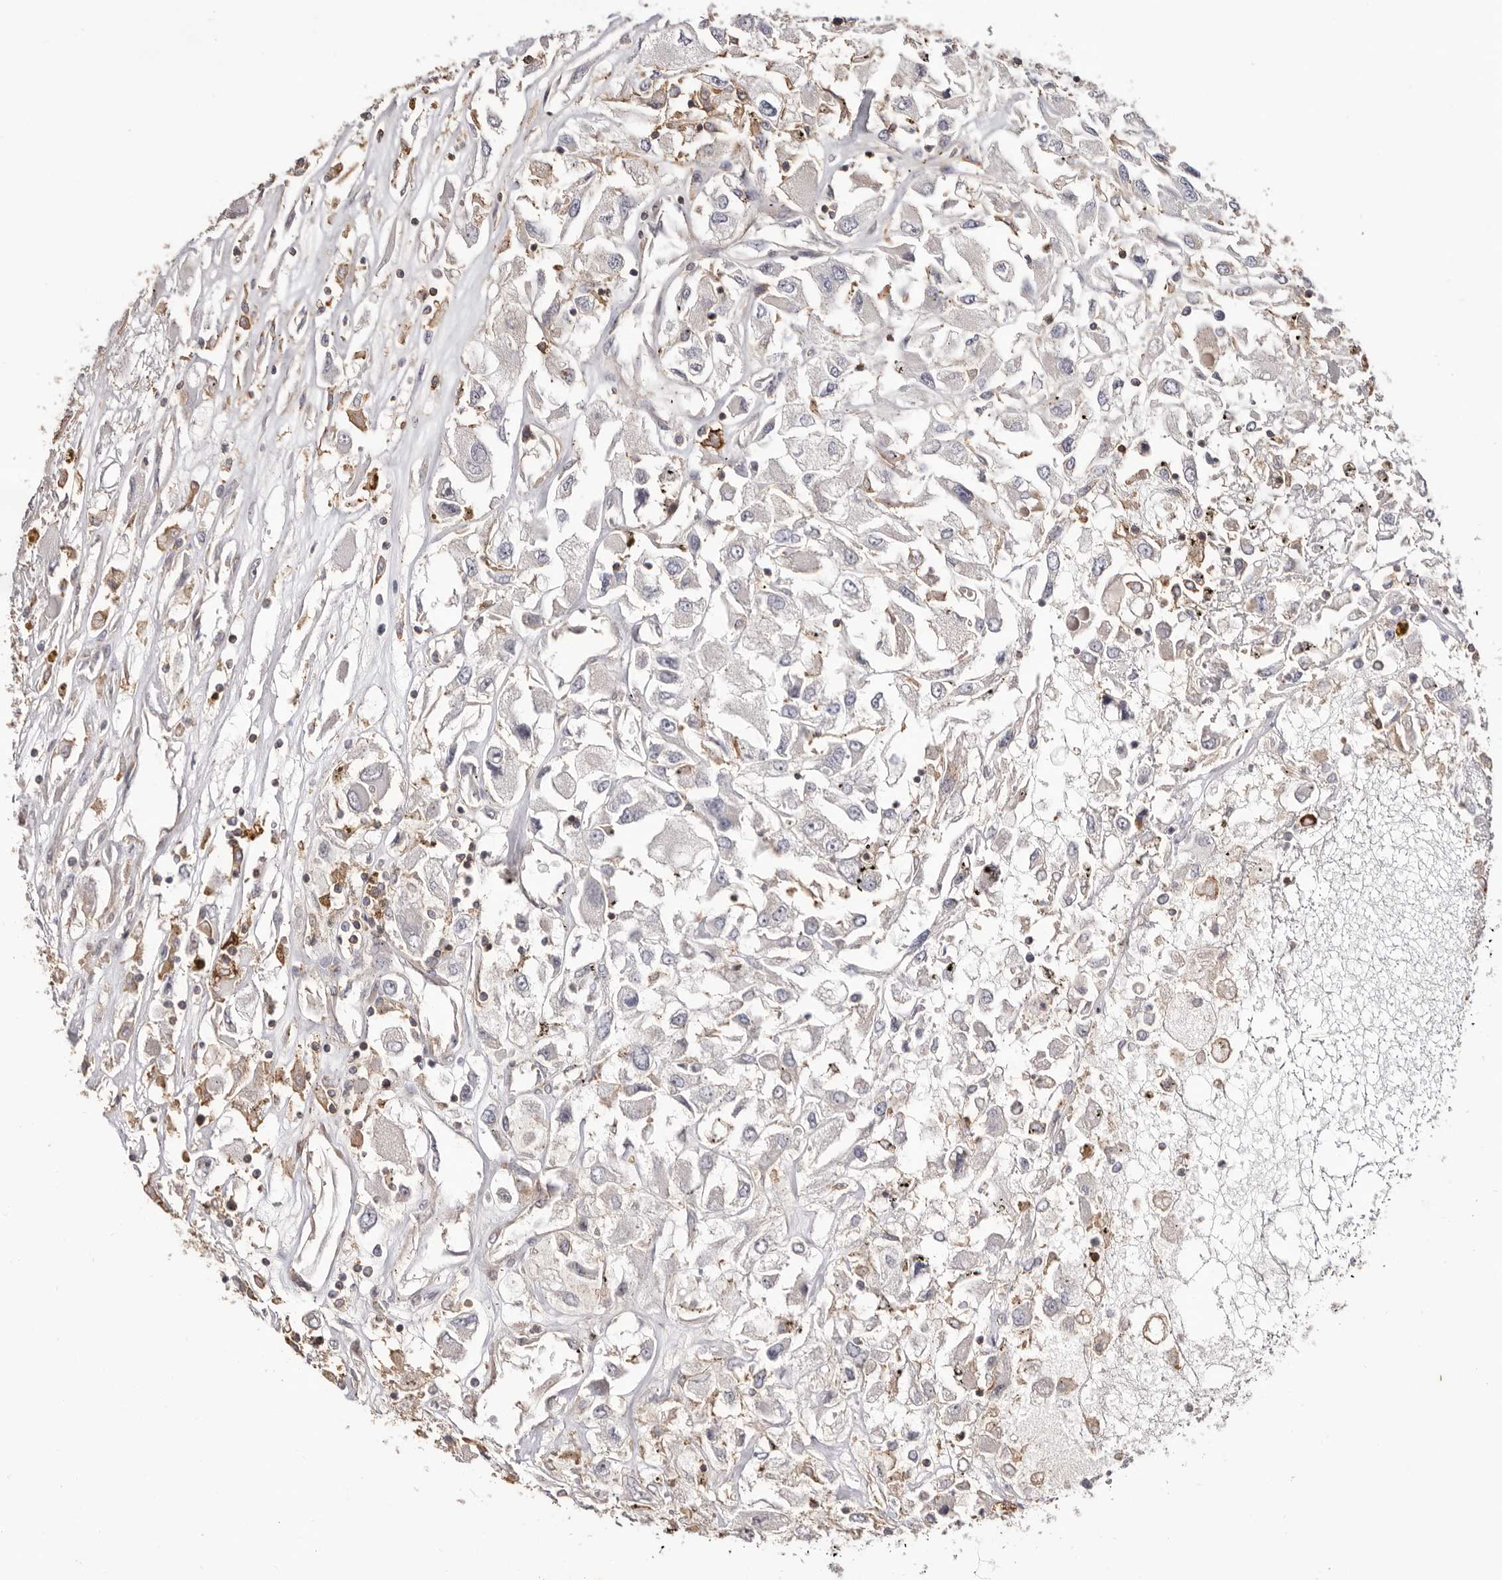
{"staining": {"intensity": "weak", "quantity": "<25%", "location": "cytoplasmic/membranous"}, "tissue": "renal cancer", "cell_type": "Tumor cells", "image_type": "cancer", "snomed": [{"axis": "morphology", "description": "Adenocarcinoma, NOS"}, {"axis": "topography", "description": "Kidney"}], "caption": "This is an IHC image of adenocarcinoma (renal). There is no staining in tumor cells.", "gene": "MMACHC", "patient": {"sex": "female", "age": 52}}